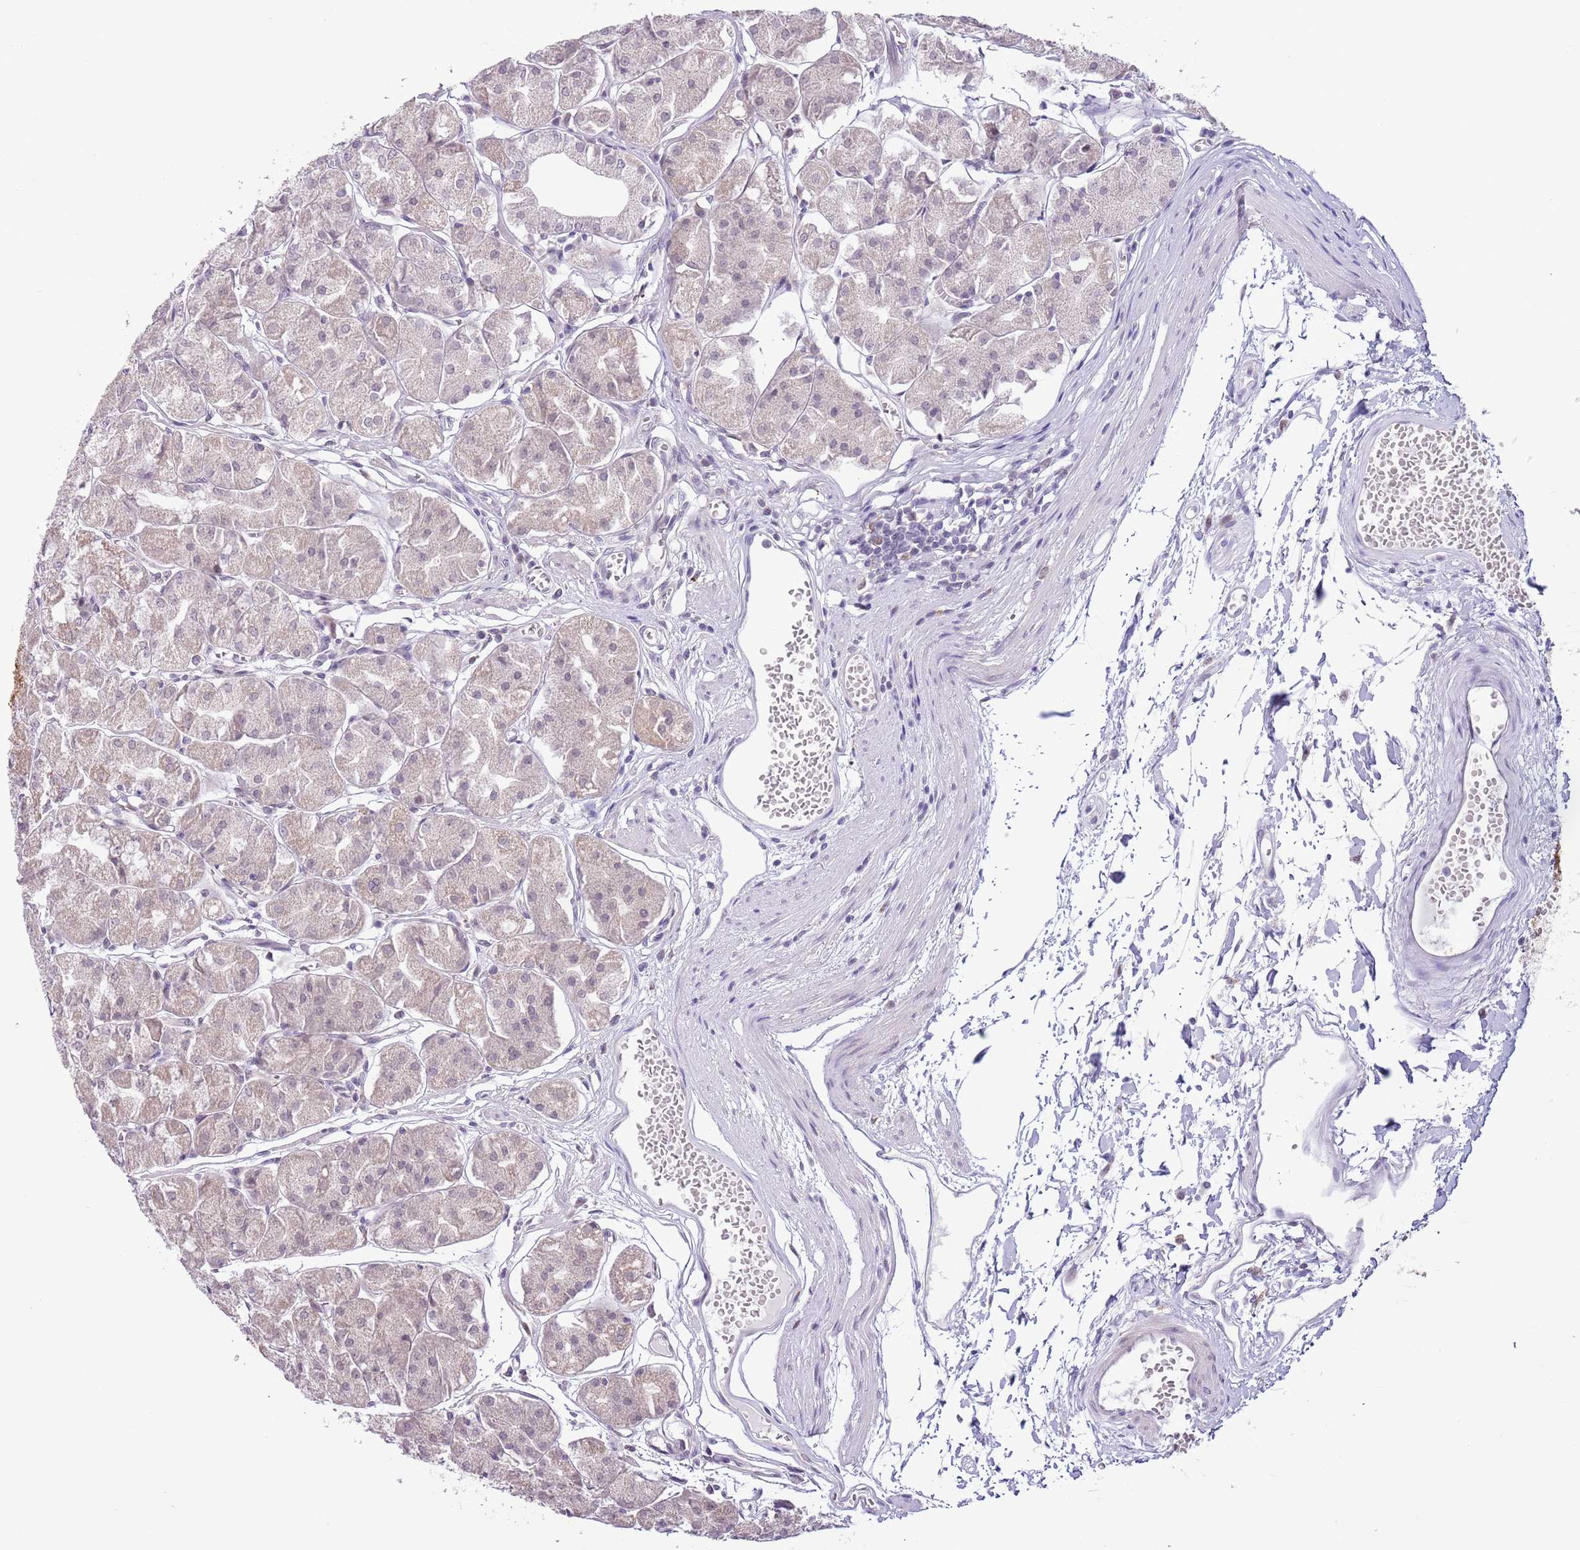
{"staining": {"intensity": "moderate", "quantity": "25%-75%", "location": "cytoplasmic/membranous,nuclear"}, "tissue": "stomach", "cell_type": "Glandular cells", "image_type": "normal", "snomed": [{"axis": "morphology", "description": "Normal tissue, NOS"}, {"axis": "topography", "description": "Stomach"}], "caption": "The micrograph displays immunohistochemical staining of benign stomach. There is moderate cytoplasmic/membranous,nuclear positivity is seen in approximately 25%-75% of glandular cells.", "gene": "ZNF576", "patient": {"sex": "male", "age": 55}}